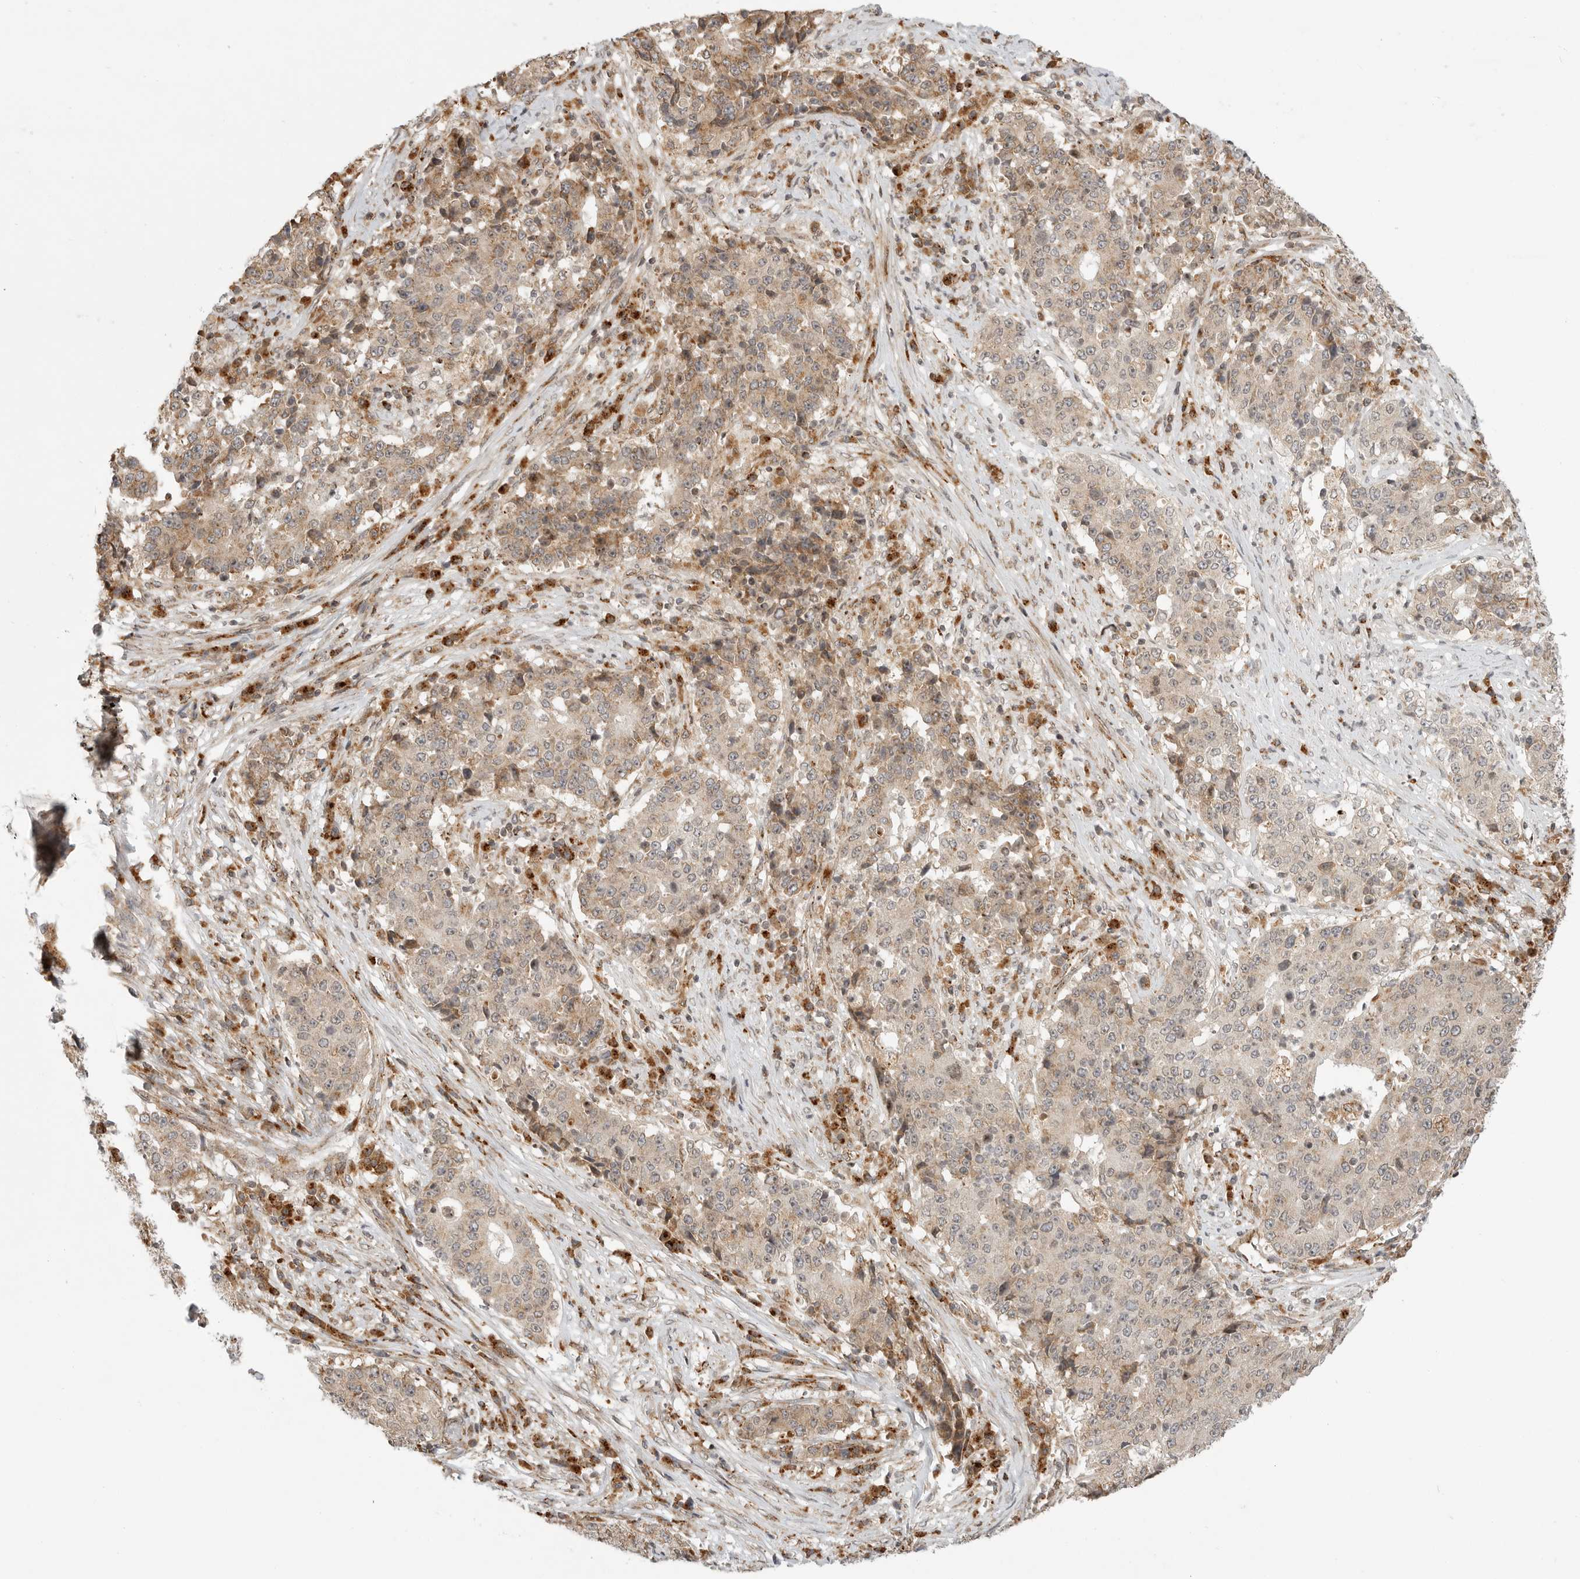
{"staining": {"intensity": "weak", "quantity": ">75%", "location": "cytoplasmic/membranous"}, "tissue": "stomach cancer", "cell_type": "Tumor cells", "image_type": "cancer", "snomed": [{"axis": "morphology", "description": "Adenocarcinoma, NOS"}, {"axis": "topography", "description": "Stomach"}], "caption": "Stomach cancer stained with DAB immunohistochemistry (IHC) reveals low levels of weak cytoplasmic/membranous expression in approximately >75% of tumor cells.", "gene": "IDUA", "patient": {"sex": "male", "age": 59}}